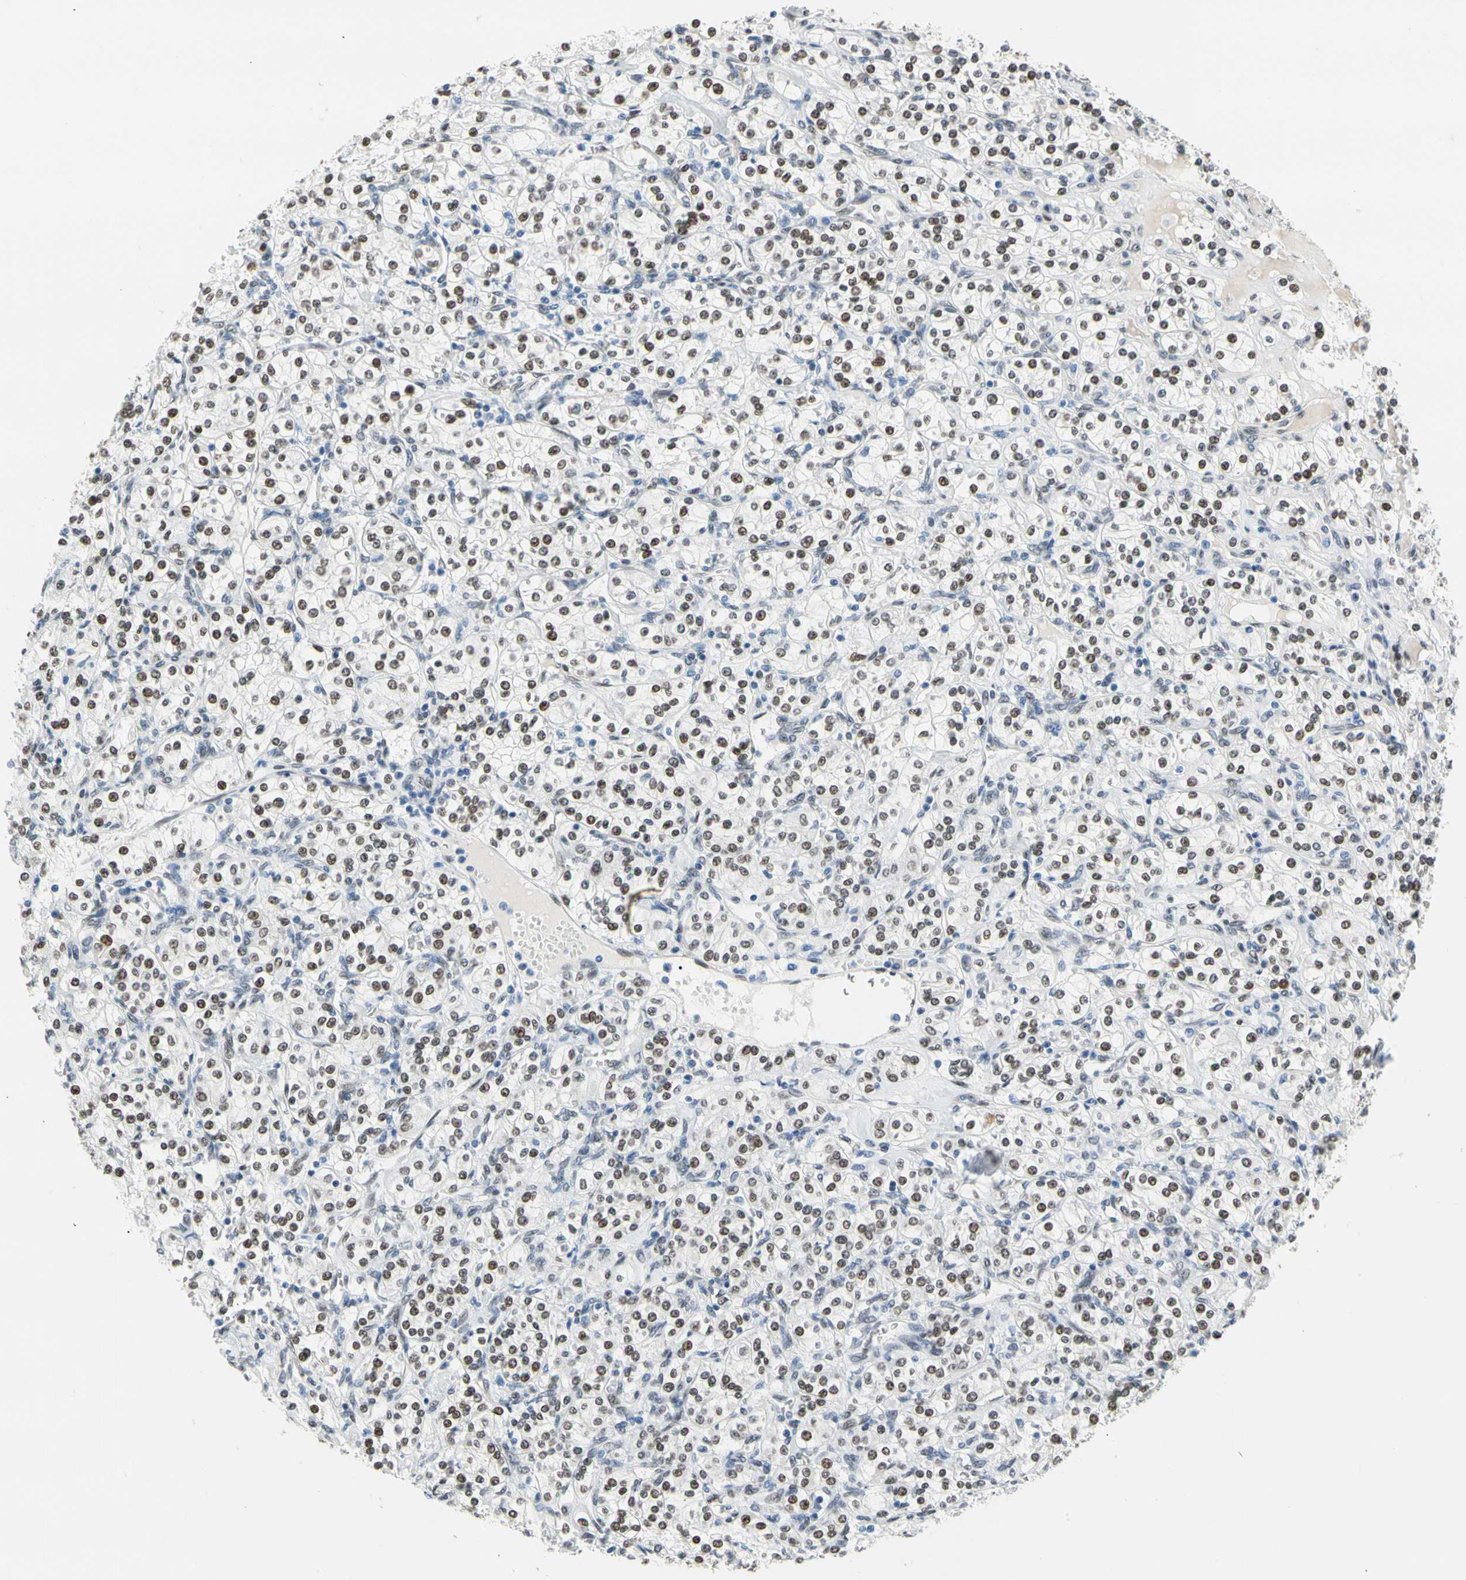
{"staining": {"intensity": "moderate", "quantity": ">75%", "location": "nuclear"}, "tissue": "renal cancer", "cell_type": "Tumor cells", "image_type": "cancer", "snomed": [{"axis": "morphology", "description": "Adenocarcinoma, NOS"}, {"axis": "topography", "description": "Kidney"}], "caption": "Protein expression analysis of human renal adenocarcinoma reveals moderate nuclear expression in about >75% of tumor cells.", "gene": "NFIA", "patient": {"sex": "male", "age": 77}}